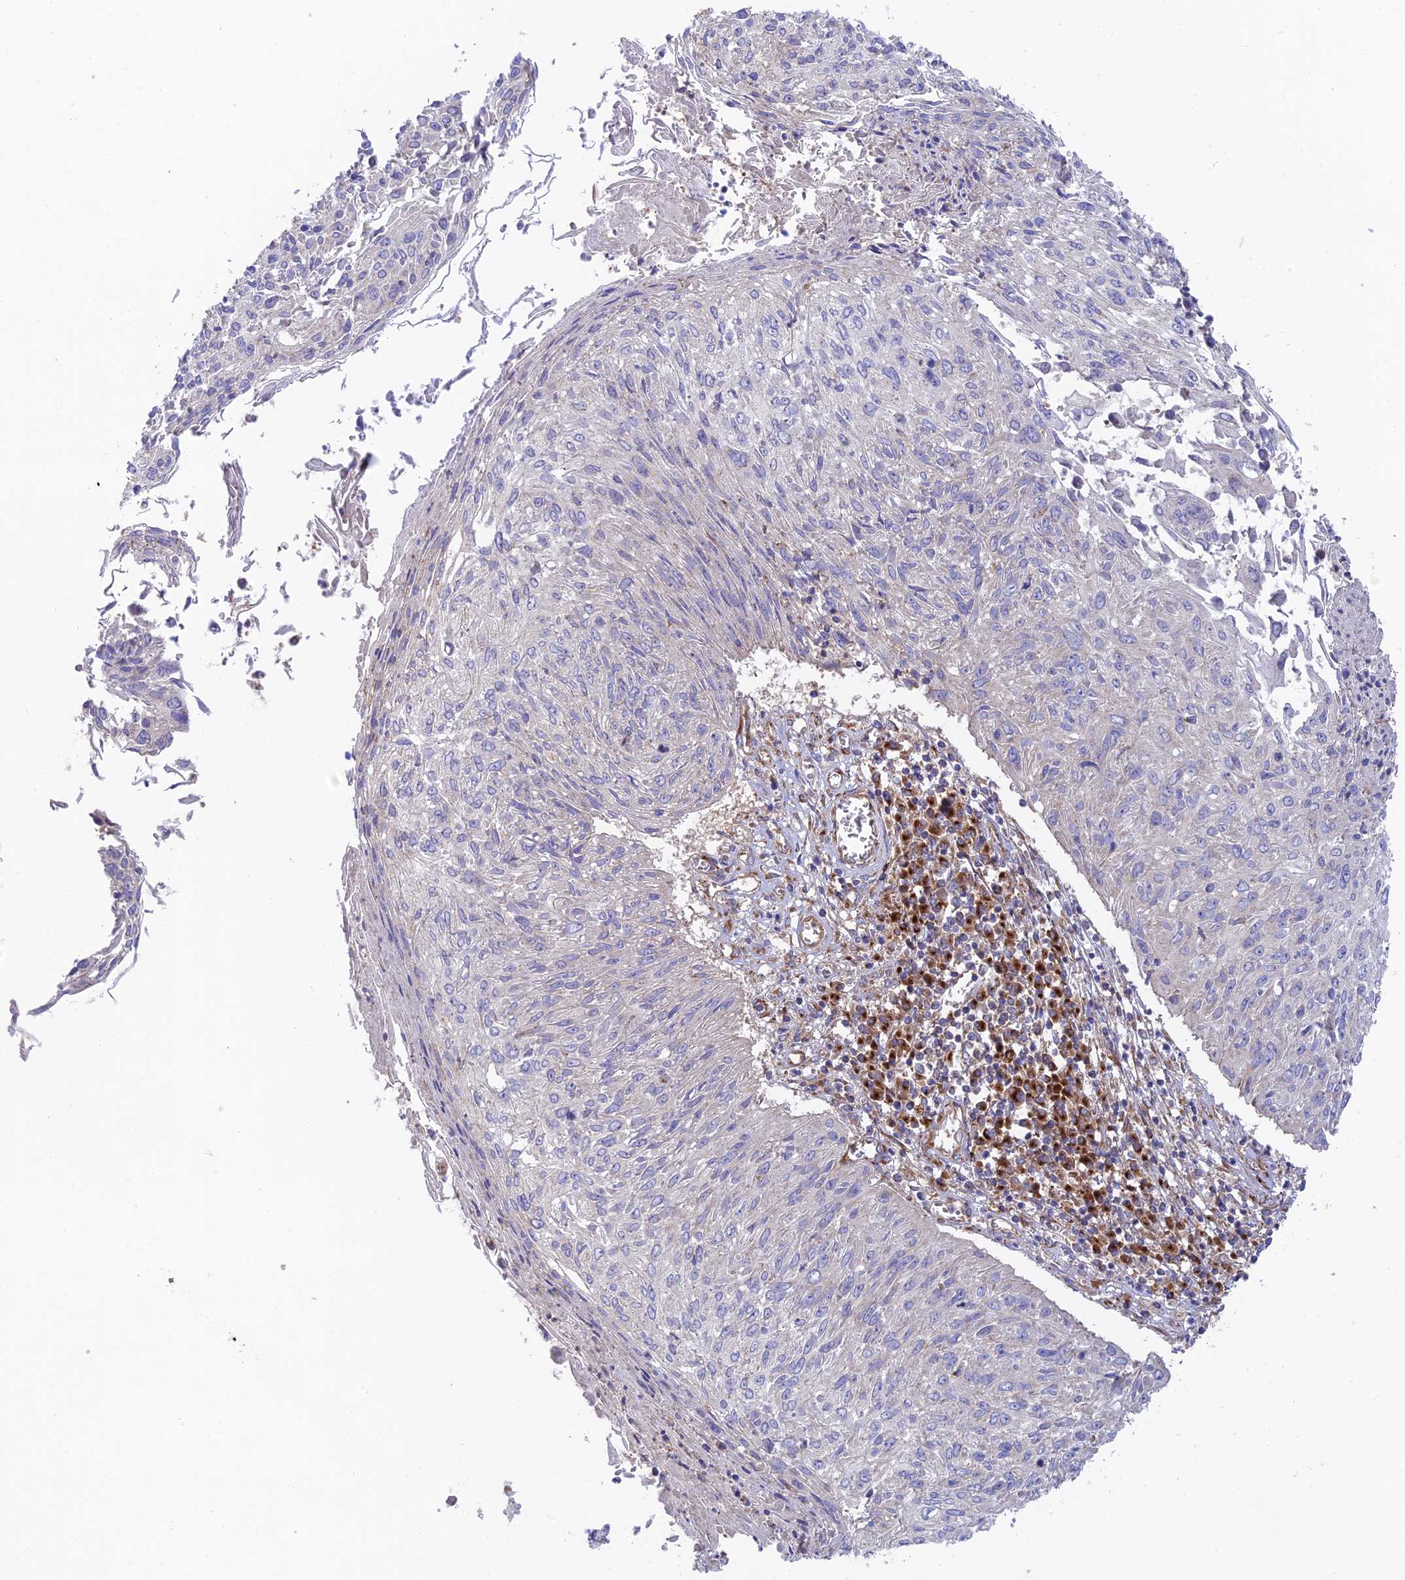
{"staining": {"intensity": "negative", "quantity": "none", "location": "none"}, "tissue": "cervical cancer", "cell_type": "Tumor cells", "image_type": "cancer", "snomed": [{"axis": "morphology", "description": "Squamous cell carcinoma, NOS"}, {"axis": "topography", "description": "Cervix"}], "caption": "The histopathology image exhibits no significant expression in tumor cells of cervical cancer.", "gene": "GOLGA3", "patient": {"sex": "female", "age": 51}}